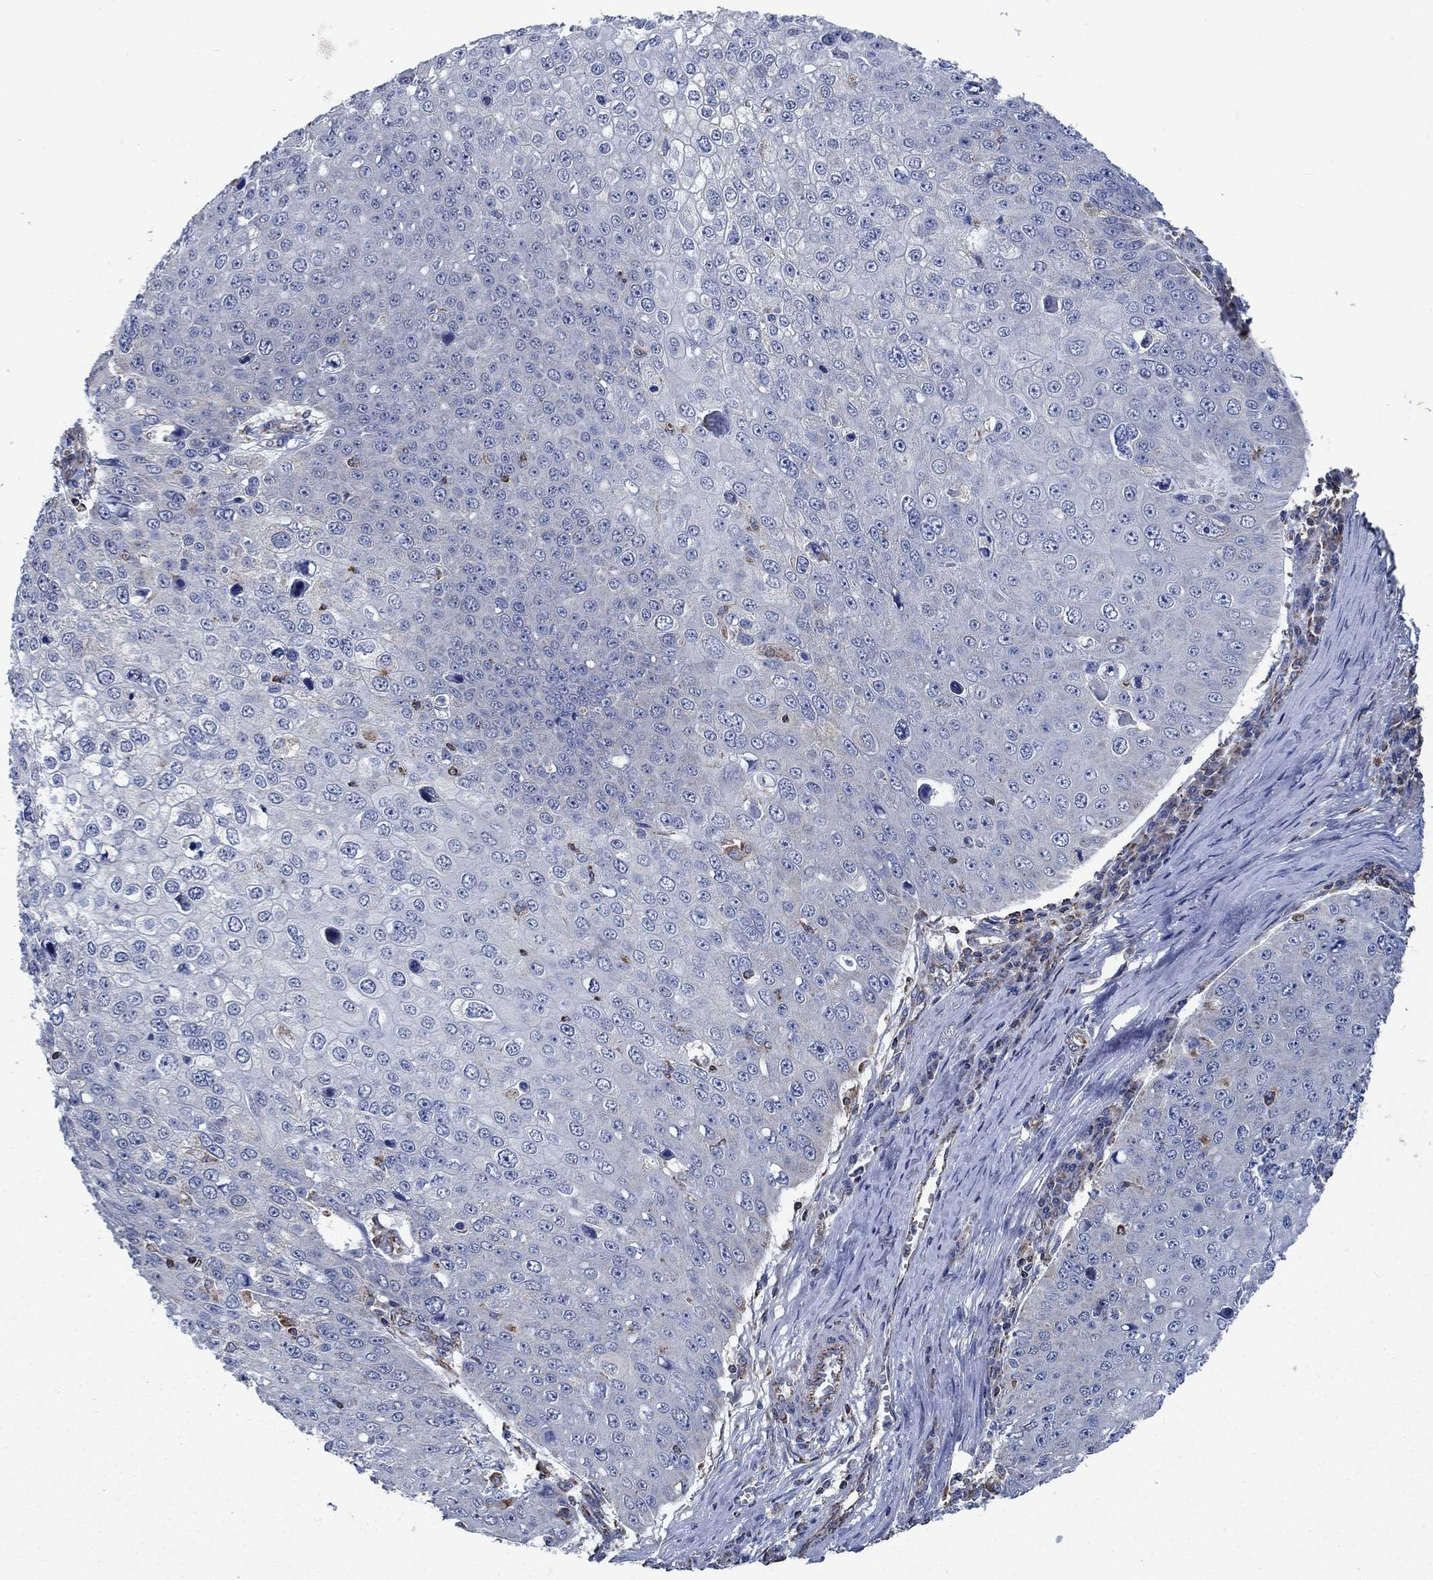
{"staining": {"intensity": "negative", "quantity": "none", "location": "none"}, "tissue": "skin cancer", "cell_type": "Tumor cells", "image_type": "cancer", "snomed": [{"axis": "morphology", "description": "Squamous cell carcinoma, NOS"}, {"axis": "topography", "description": "Skin"}], "caption": "DAB (3,3'-diaminobenzidine) immunohistochemical staining of skin cancer (squamous cell carcinoma) reveals no significant positivity in tumor cells.", "gene": "STXBP6", "patient": {"sex": "male", "age": 71}}